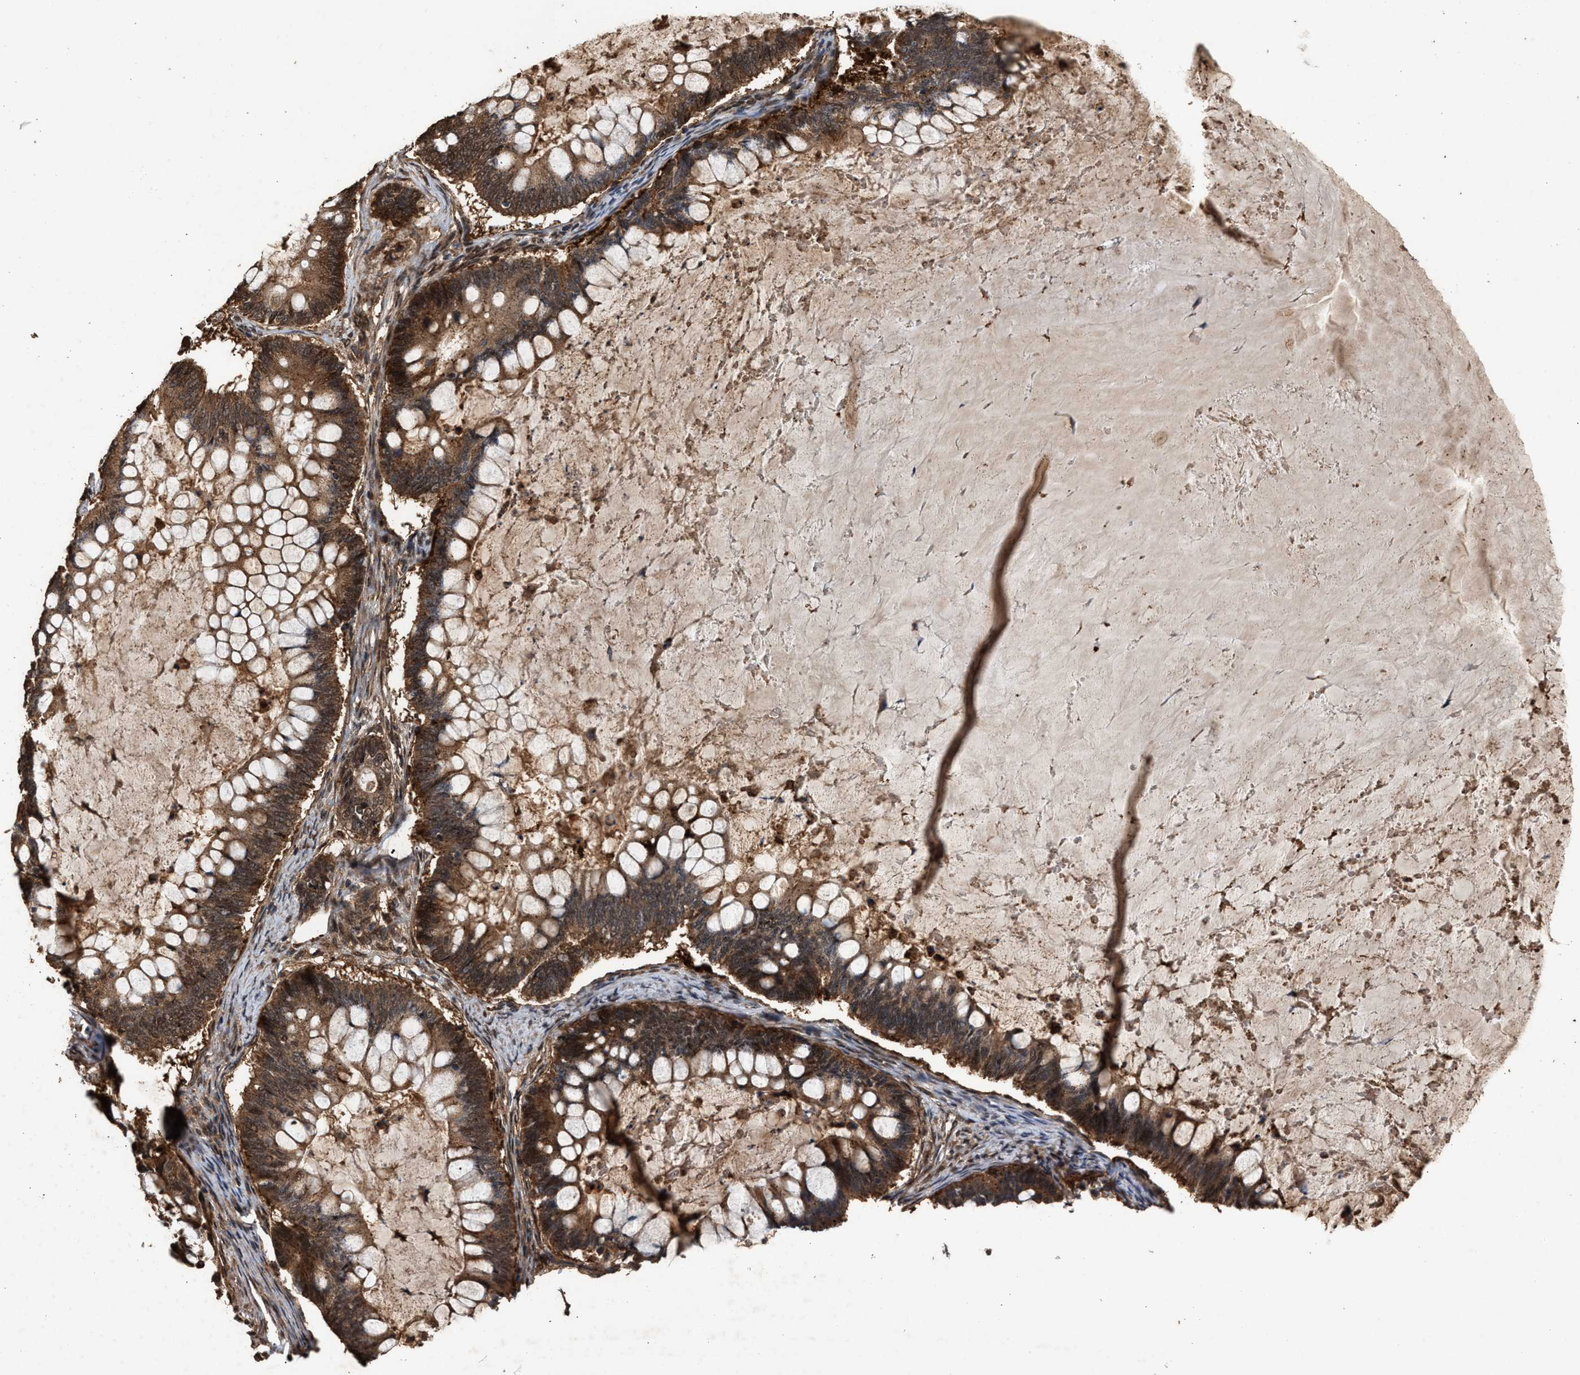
{"staining": {"intensity": "moderate", "quantity": ">75%", "location": "cytoplasmic/membranous"}, "tissue": "ovarian cancer", "cell_type": "Tumor cells", "image_type": "cancer", "snomed": [{"axis": "morphology", "description": "Cystadenocarcinoma, mucinous, NOS"}, {"axis": "topography", "description": "Ovary"}], "caption": "The photomicrograph shows a brown stain indicating the presence of a protein in the cytoplasmic/membranous of tumor cells in ovarian cancer.", "gene": "ZNHIT6", "patient": {"sex": "female", "age": 61}}